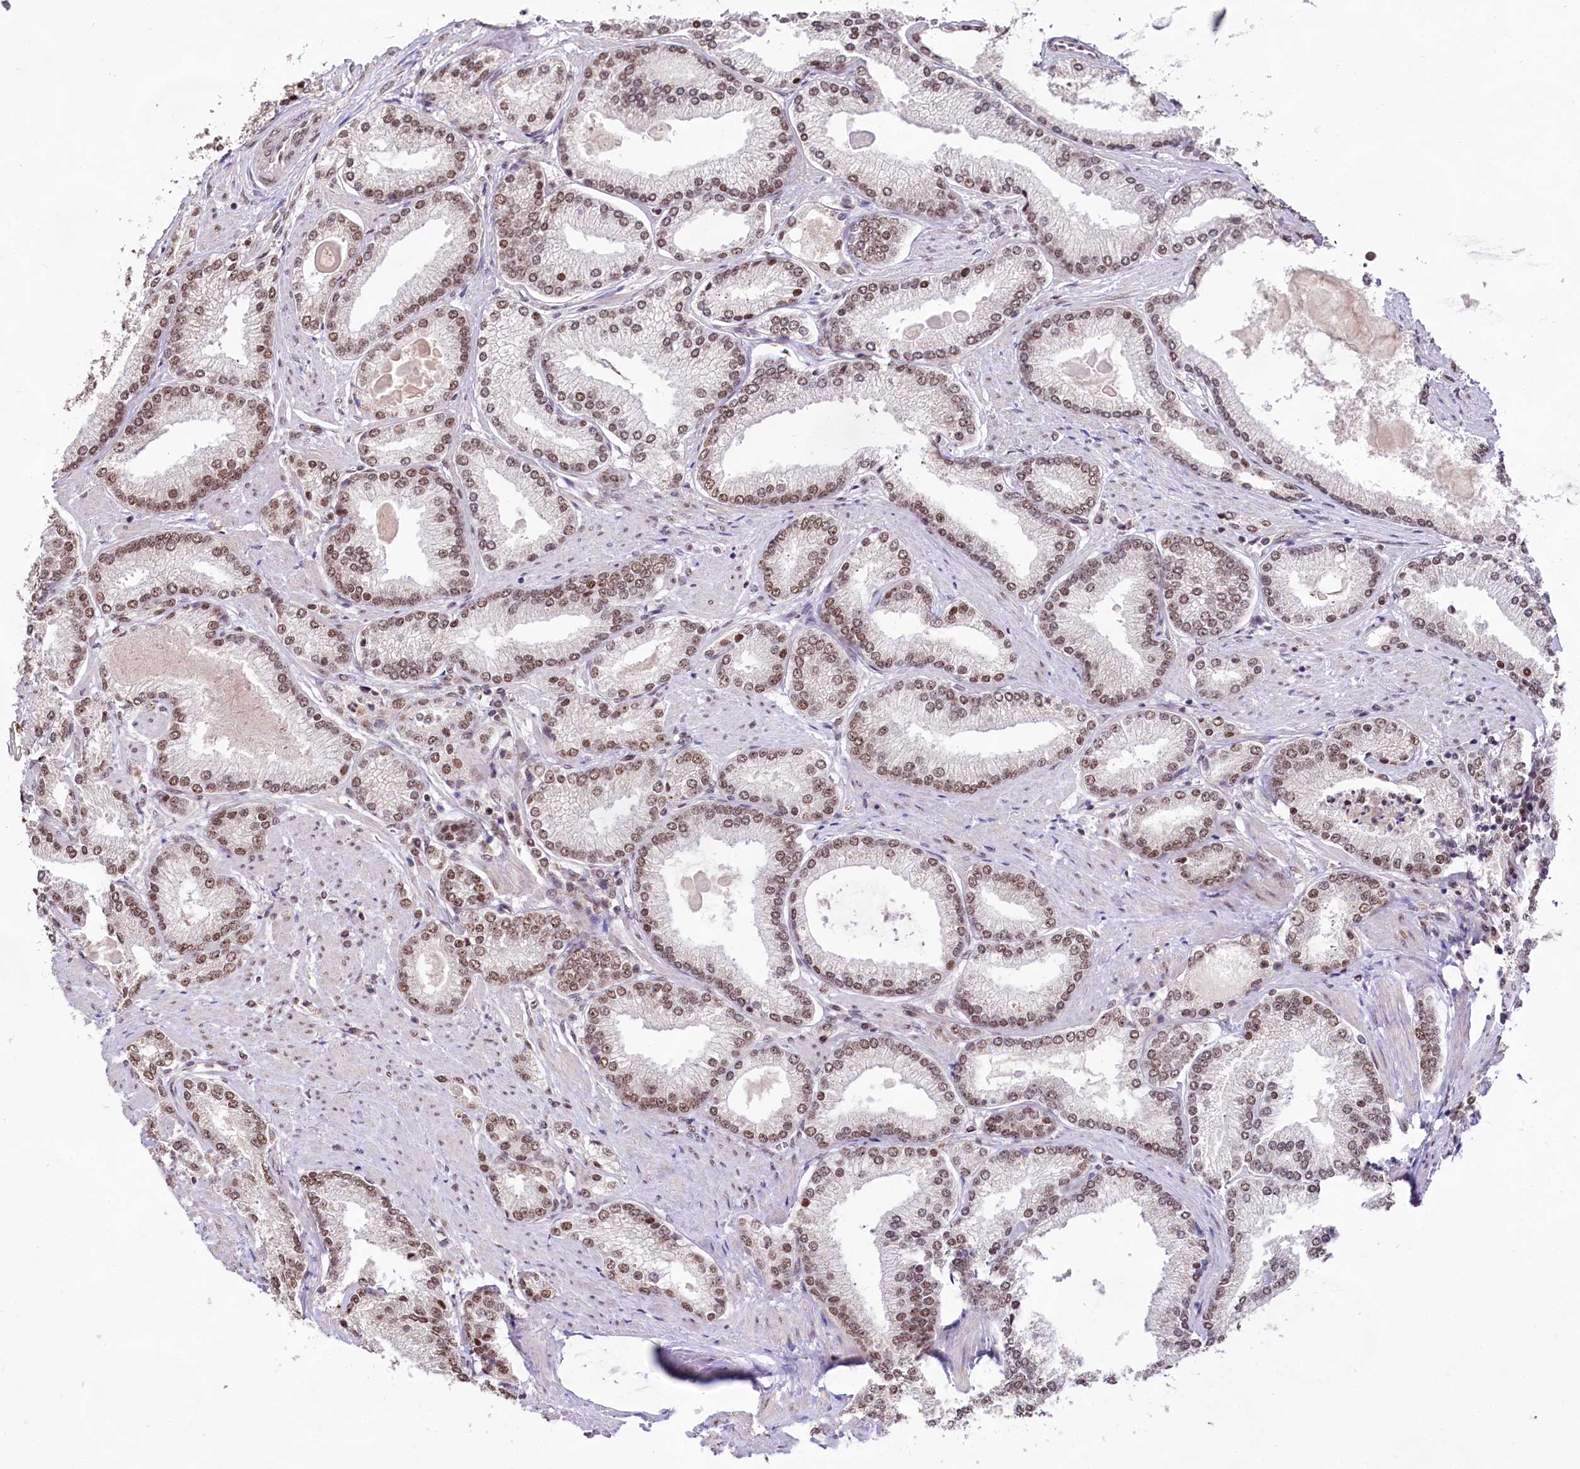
{"staining": {"intensity": "moderate", "quantity": ">75%", "location": "nuclear"}, "tissue": "prostate cancer", "cell_type": "Tumor cells", "image_type": "cancer", "snomed": [{"axis": "morphology", "description": "Adenocarcinoma, High grade"}, {"axis": "topography", "description": "Prostate"}], "caption": "A high-resolution photomicrograph shows immunohistochemistry staining of prostate high-grade adenocarcinoma, which exhibits moderate nuclear staining in approximately >75% of tumor cells.", "gene": "HIRA", "patient": {"sex": "male", "age": 66}}